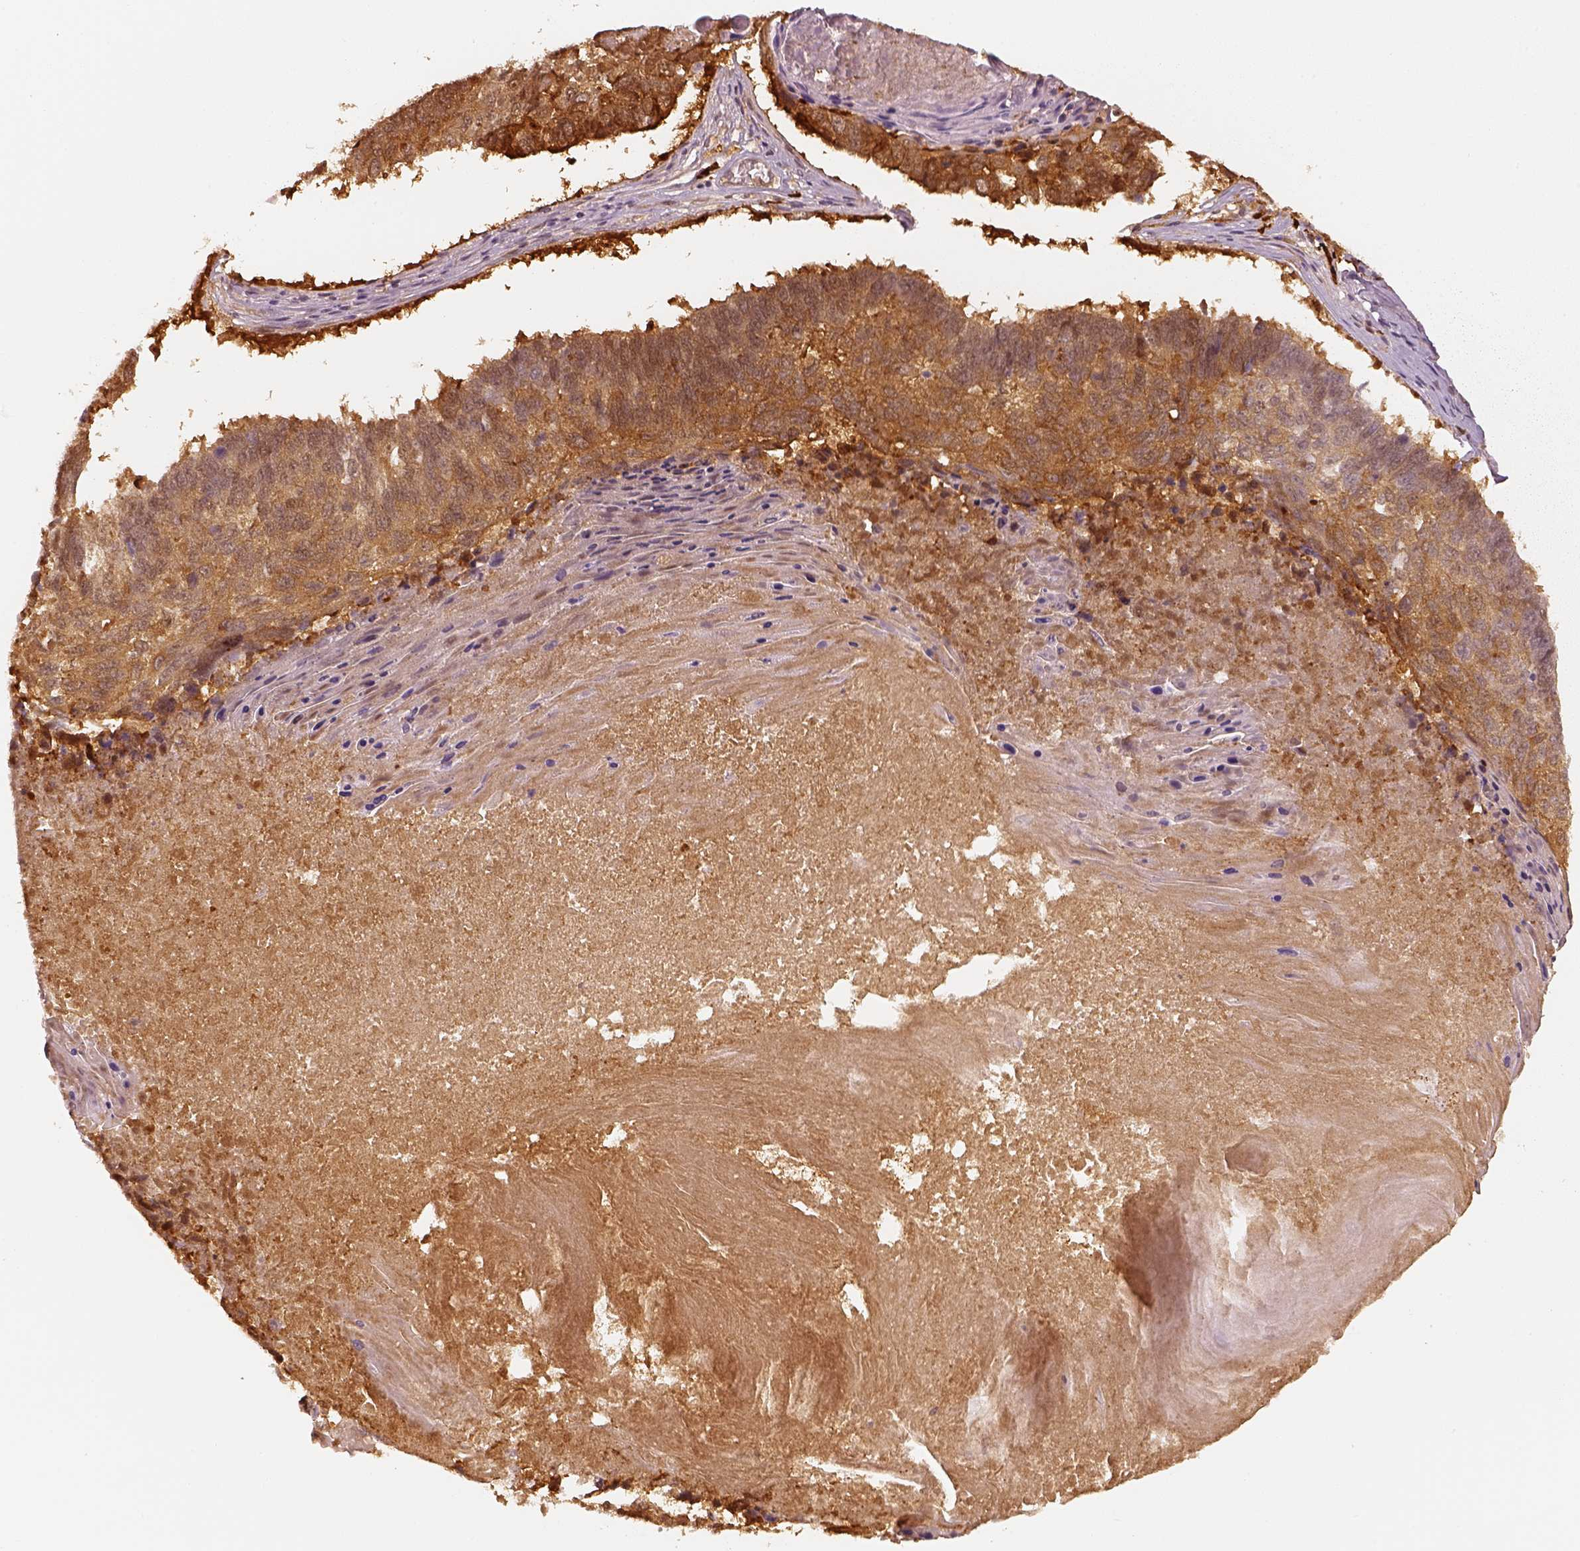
{"staining": {"intensity": "strong", "quantity": ">75%", "location": "cytoplasmic/membranous"}, "tissue": "lung cancer", "cell_type": "Tumor cells", "image_type": "cancer", "snomed": [{"axis": "morphology", "description": "Squamous cell carcinoma, NOS"}, {"axis": "topography", "description": "Lung"}], "caption": "Protein staining of lung cancer (squamous cell carcinoma) tissue displays strong cytoplasmic/membranous staining in about >75% of tumor cells.", "gene": "FSCN1", "patient": {"sex": "male", "age": 73}}